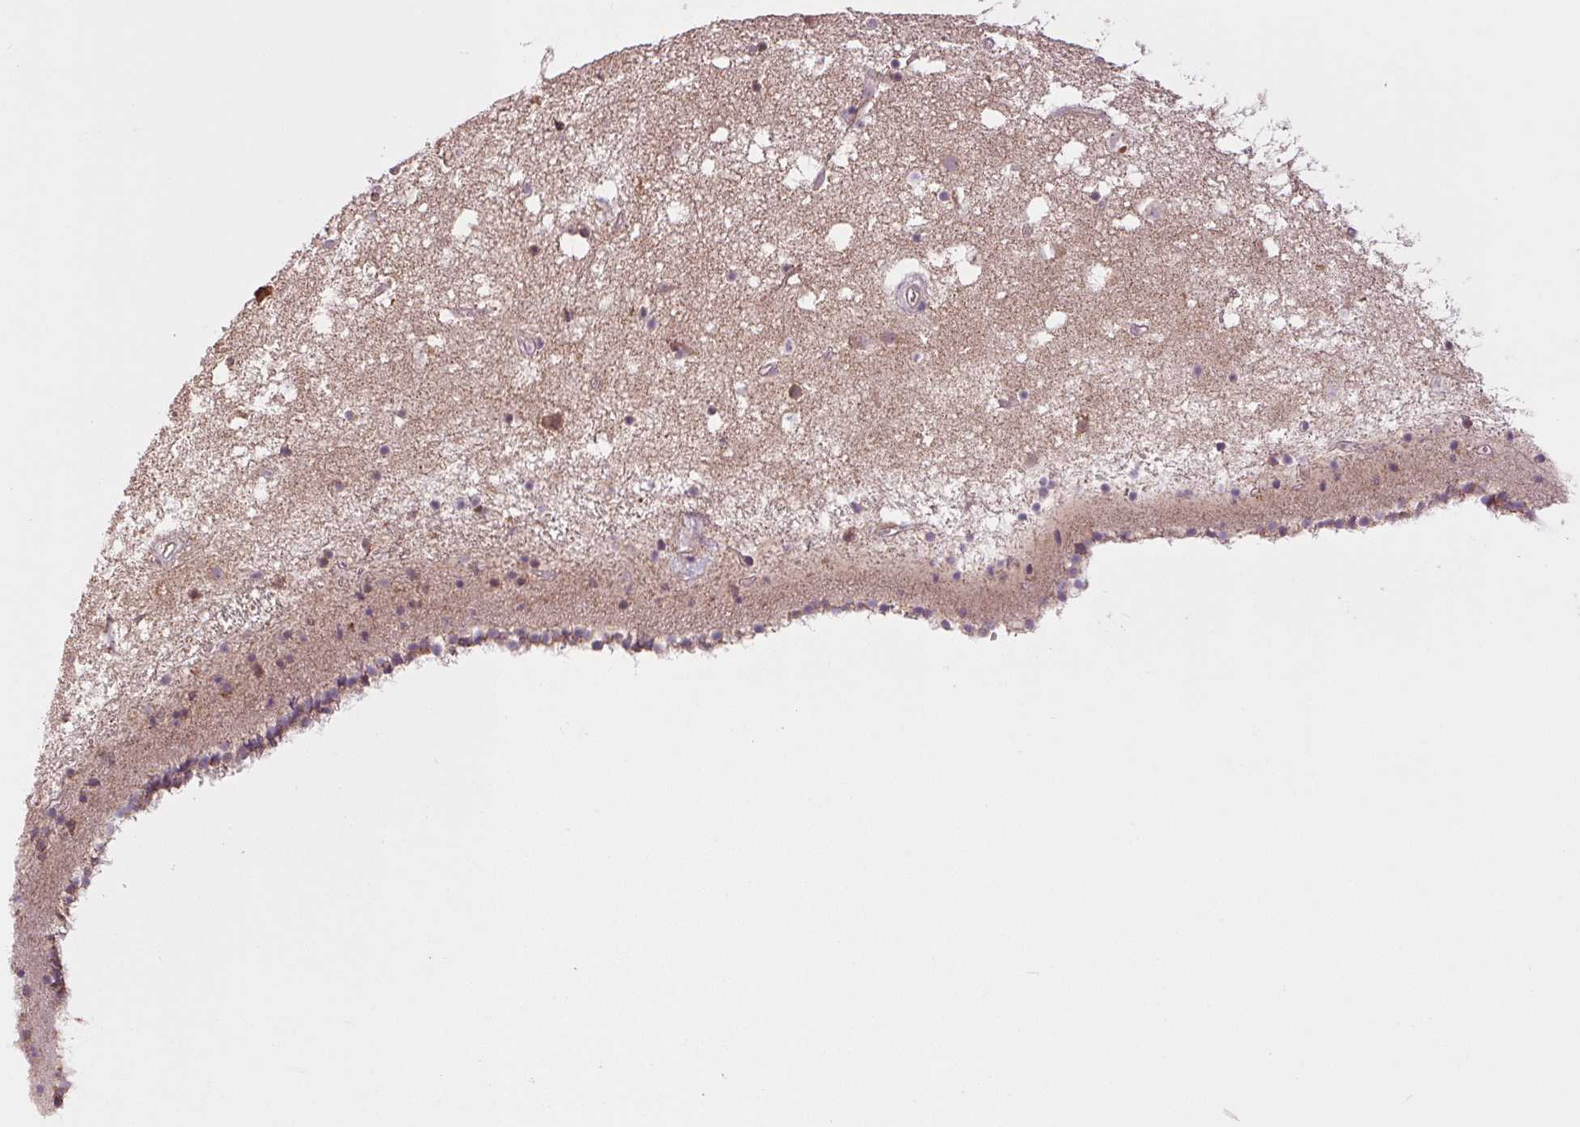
{"staining": {"intensity": "moderate", "quantity": "<25%", "location": "cytoplasmic/membranous"}, "tissue": "caudate", "cell_type": "Glial cells", "image_type": "normal", "snomed": [{"axis": "morphology", "description": "Normal tissue, NOS"}, {"axis": "topography", "description": "Lateral ventricle wall"}], "caption": "Moderate cytoplasmic/membranous positivity for a protein is identified in approximately <25% of glial cells of normal caudate using immunohistochemistry (IHC).", "gene": "MAP3K5", "patient": {"sex": "female", "age": 71}}